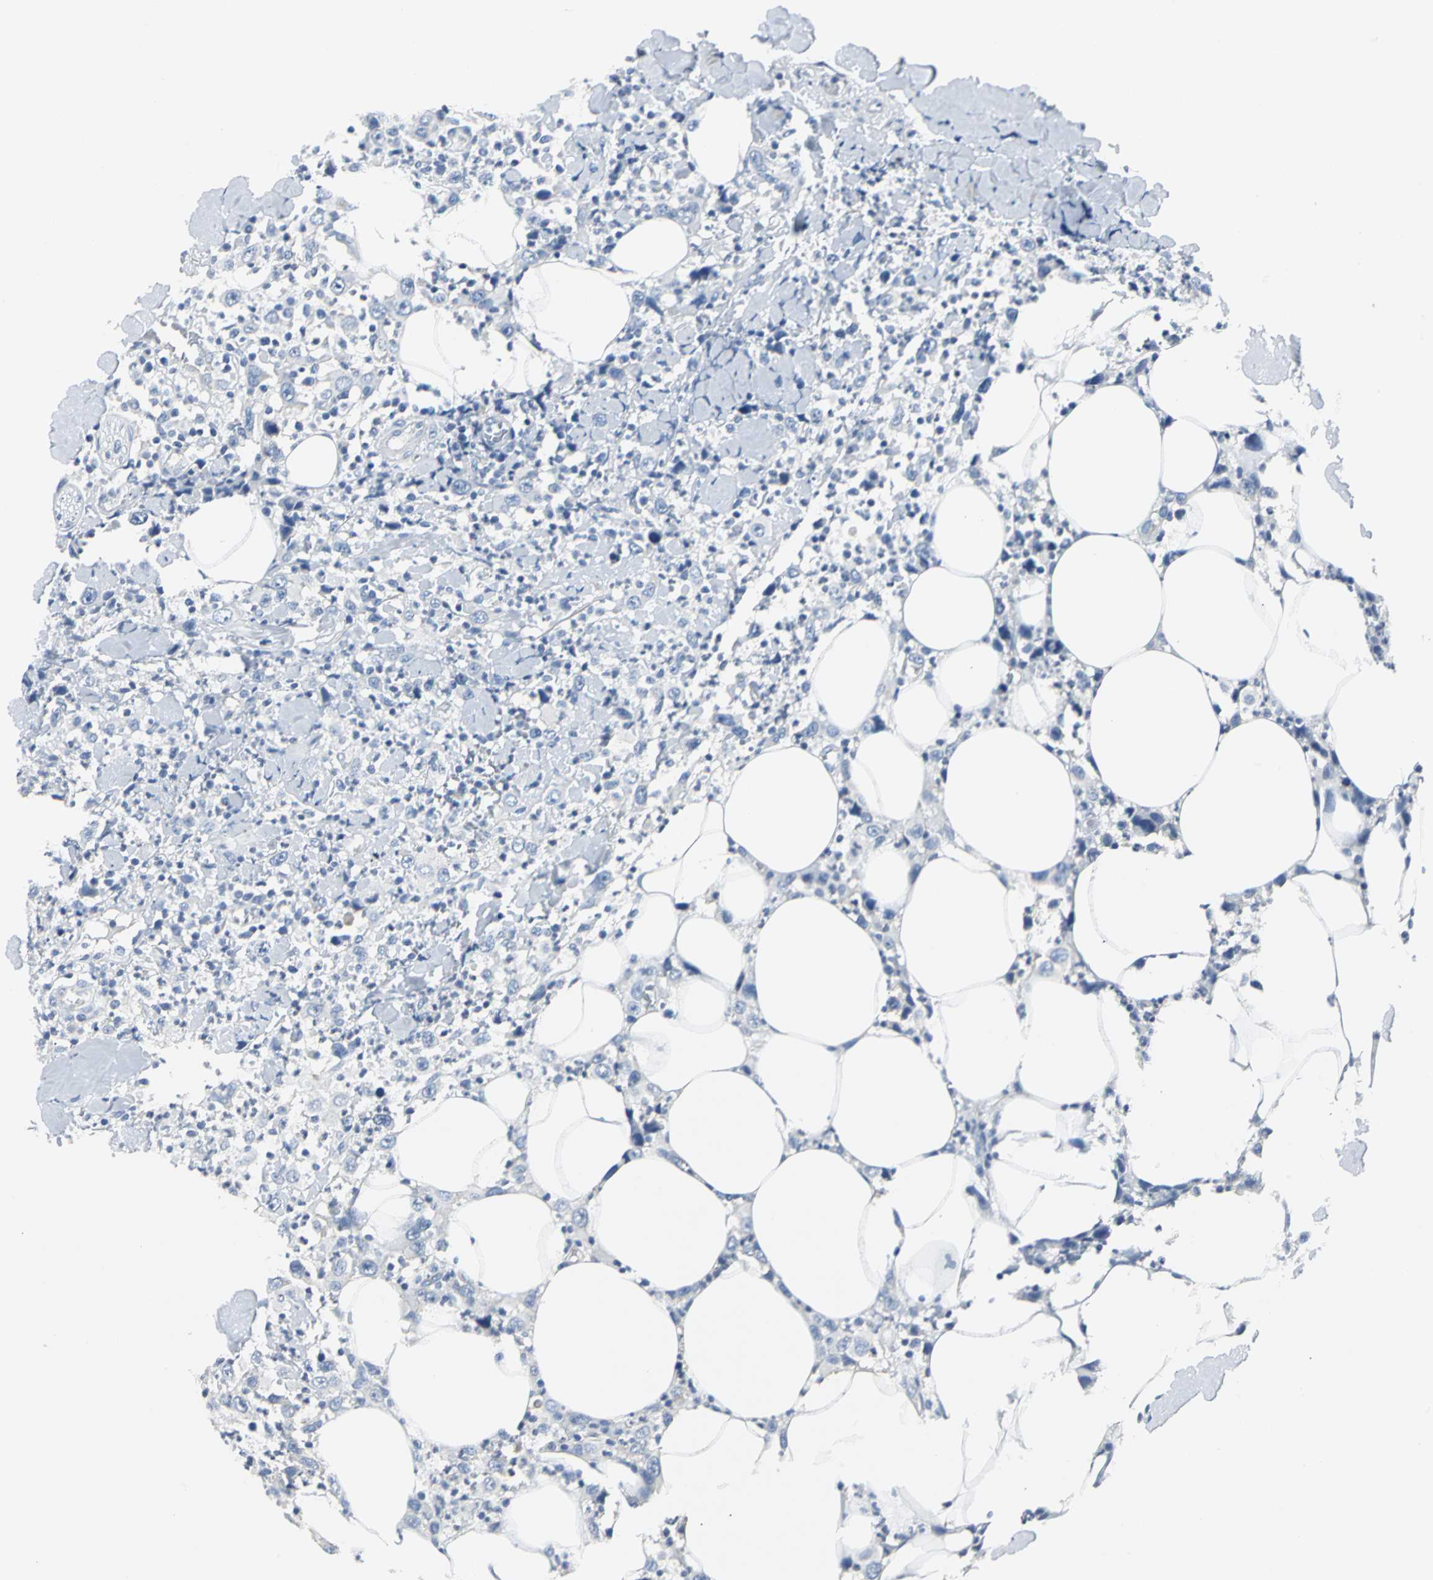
{"staining": {"intensity": "negative", "quantity": "none", "location": "none"}, "tissue": "thyroid cancer", "cell_type": "Tumor cells", "image_type": "cancer", "snomed": [{"axis": "morphology", "description": "Carcinoma, NOS"}, {"axis": "topography", "description": "Thyroid gland"}], "caption": "An IHC photomicrograph of thyroid cancer (carcinoma) is shown. There is no staining in tumor cells of thyroid cancer (carcinoma).", "gene": "RIPOR1", "patient": {"sex": "female", "age": 77}}